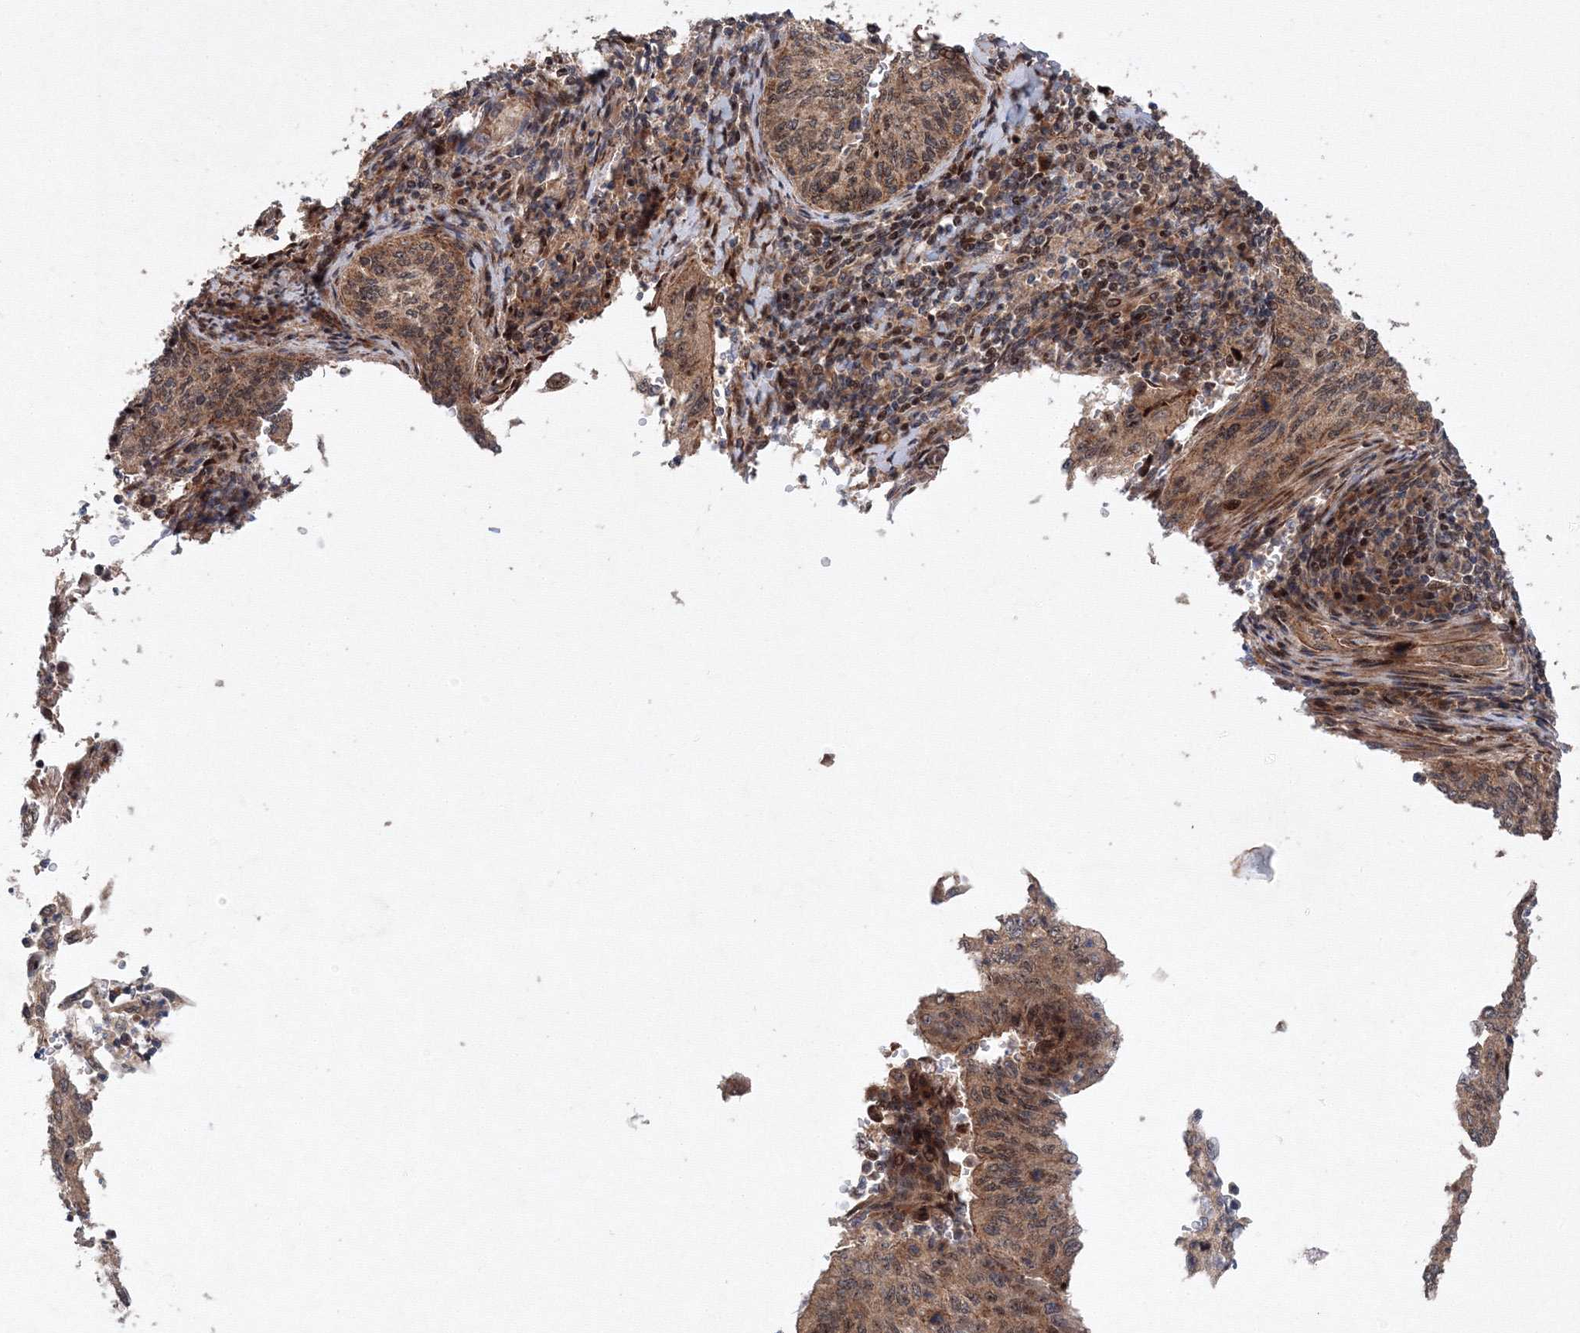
{"staining": {"intensity": "weak", "quantity": ">75%", "location": "cytoplasmic/membranous"}, "tissue": "cervical cancer", "cell_type": "Tumor cells", "image_type": "cancer", "snomed": [{"axis": "morphology", "description": "Squamous cell carcinoma, NOS"}, {"axis": "topography", "description": "Cervix"}], "caption": "Immunohistochemistry (IHC) (DAB (3,3'-diaminobenzidine)) staining of human cervical cancer demonstrates weak cytoplasmic/membranous protein staining in about >75% of tumor cells.", "gene": "ANKAR", "patient": {"sex": "female", "age": 30}}